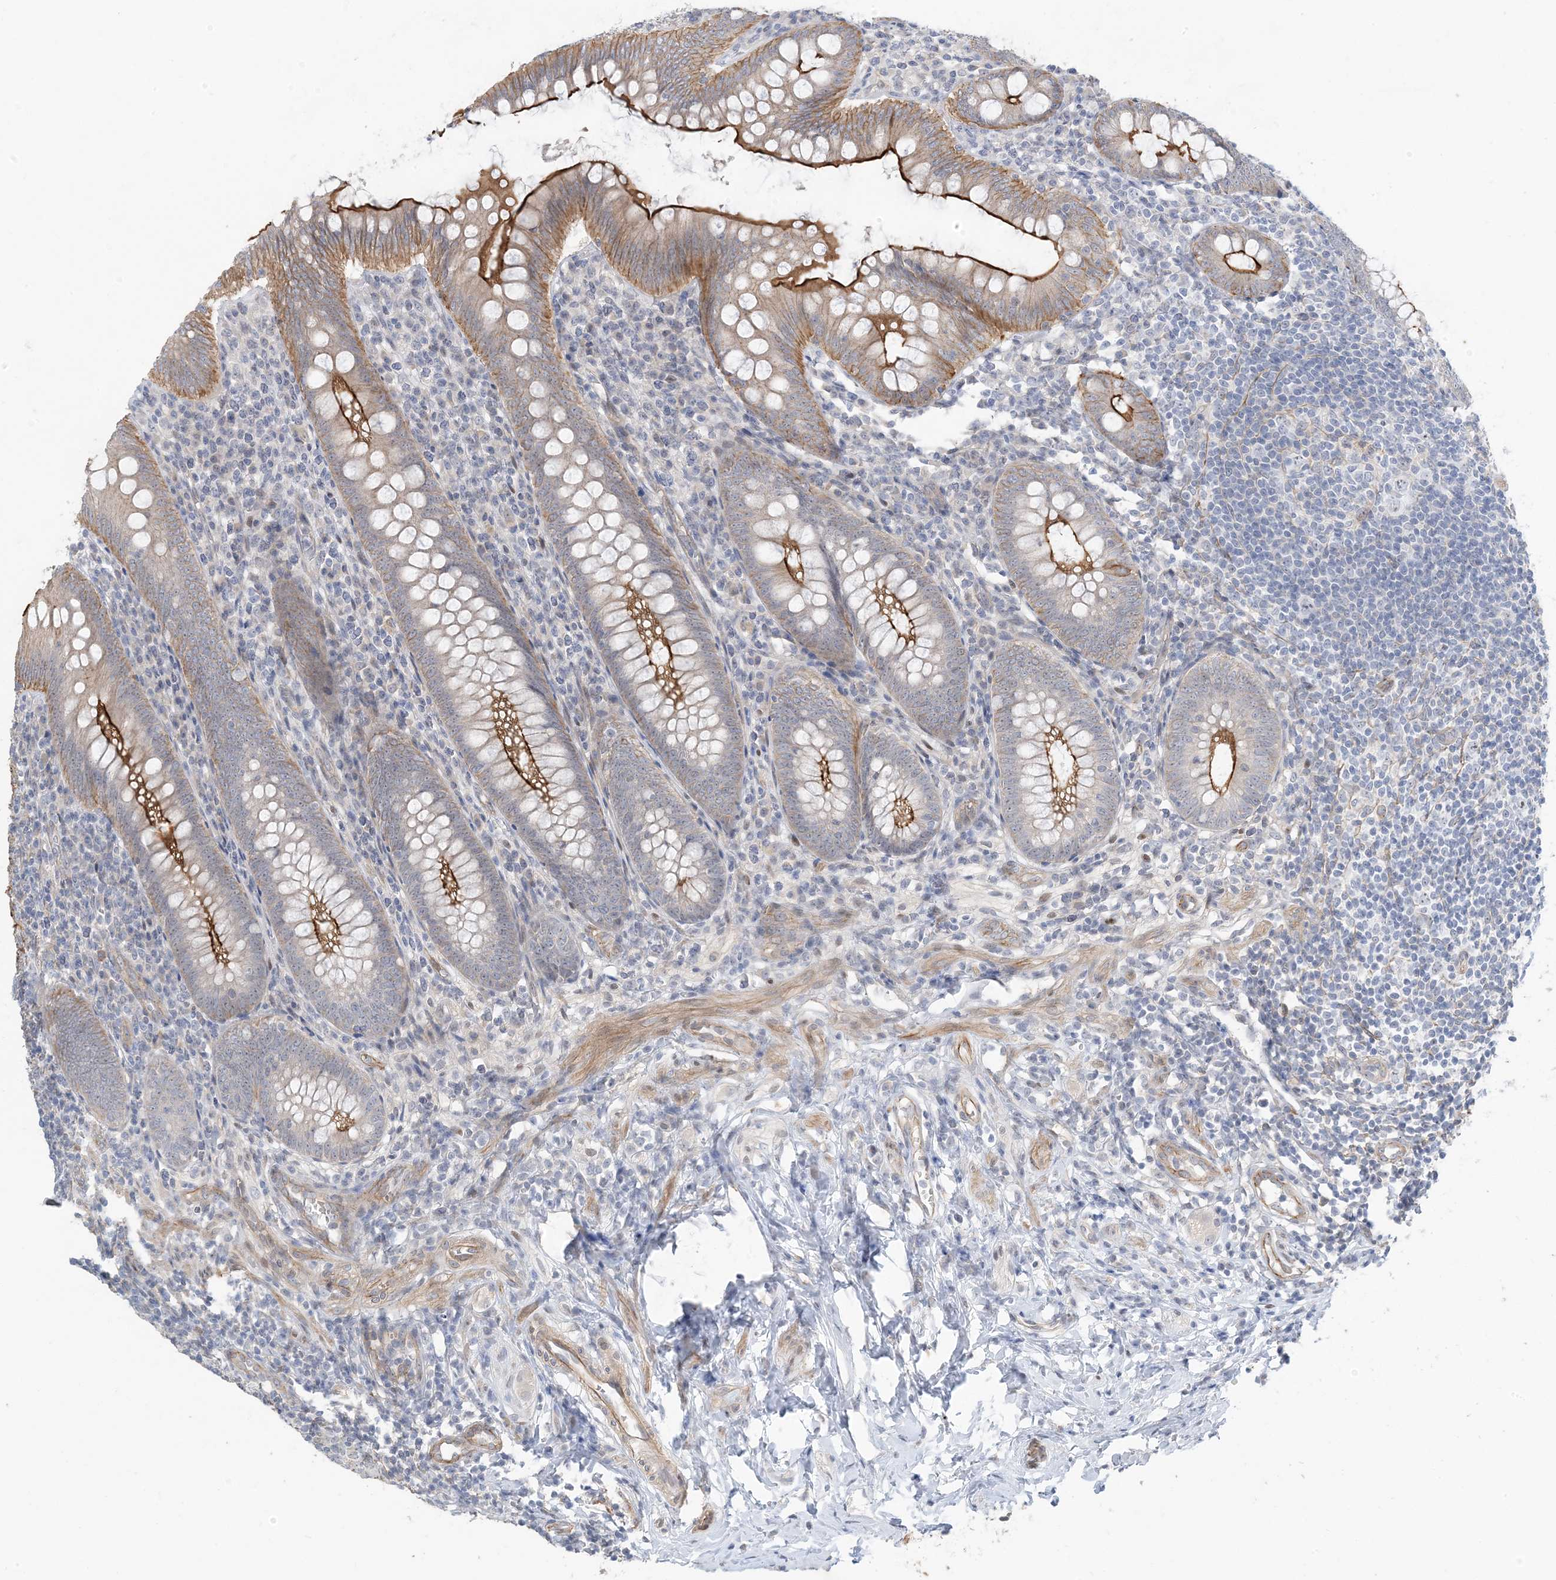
{"staining": {"intensity": "strong", "quantity": "25%-75%", "location": "cytoplasmic/membranous"}, "tissue": "appendix", "cell_type": "Glandular cells", "image_type": "normal", "snomed": [{"axis": "morphology", "description": "Normal tissue, NOS"}, {"axis": "topography", "description": "Appendix"}], "caption": "High-magnification brightfield microscopy of normal appendix stained with DAB (3,3'-diaminobenzidine) (brown) and counterstained with hematoxylin (blue). glandular cells exhibit strong cytoplasmic/membranous expression is present in about25%-75% of cells.", "gene": "IL36B", "patient": {"sex": "male", "age": 14}}